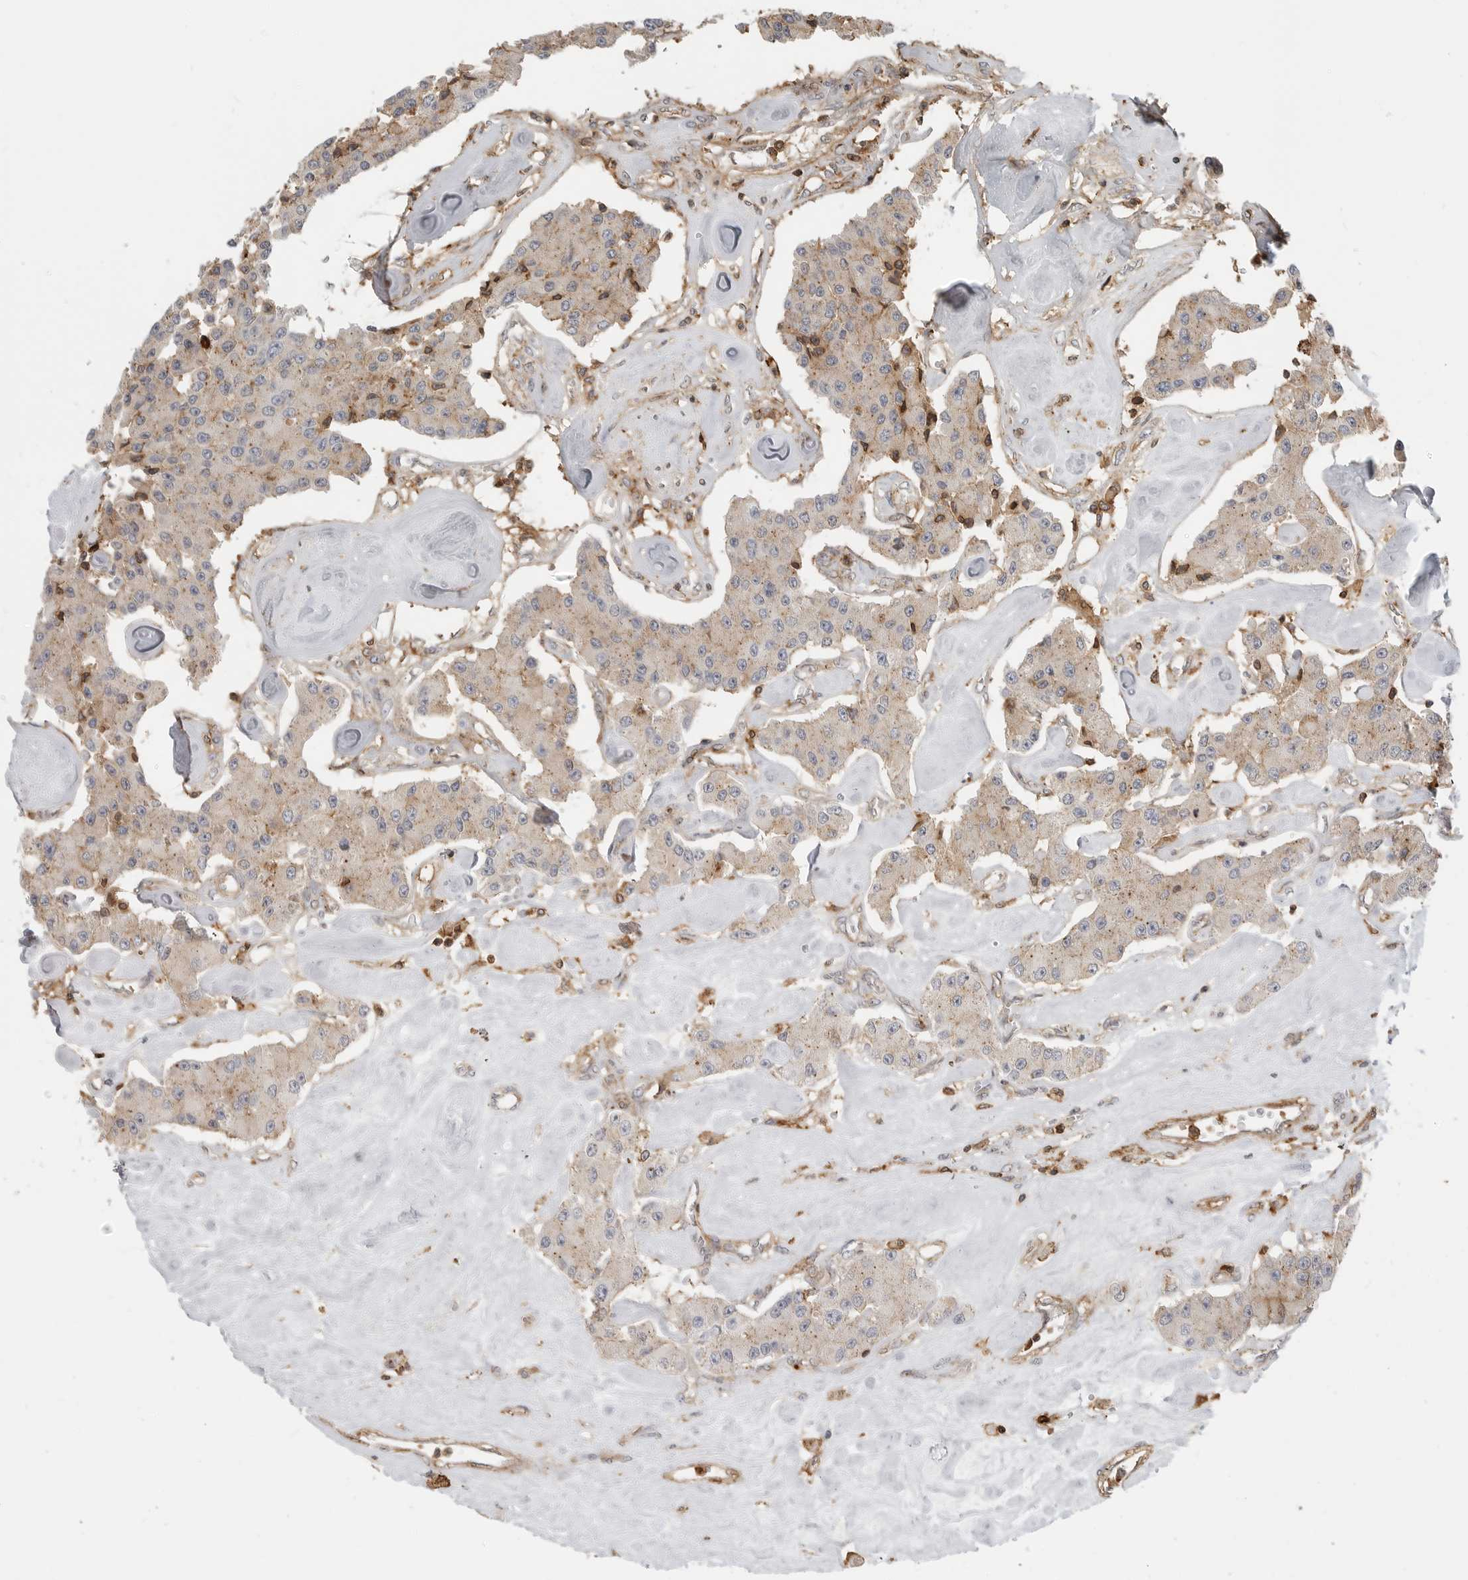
{"staining": {"intensity": "weak", "quantity": ">75%", "location": "cytoplasmic/membranous"}, "tissue": "carcinoid", "cell_type": "Tumor cells", "image_type": "cancer", "snomed": [{"axis": "morphology", "description": "Carcinoid, malignant, NOS"}, {"axis": "topography", "description": "Pancreas"}], "caption": "High-power microscopy captured an immunohistochemistry micrograph of carcinoid, revealing weak cytoplasmic/membranous expression in about >75% of tumor cells.", "gene": "ANXA11", "patient": {"sex": "male", "age": 41}}